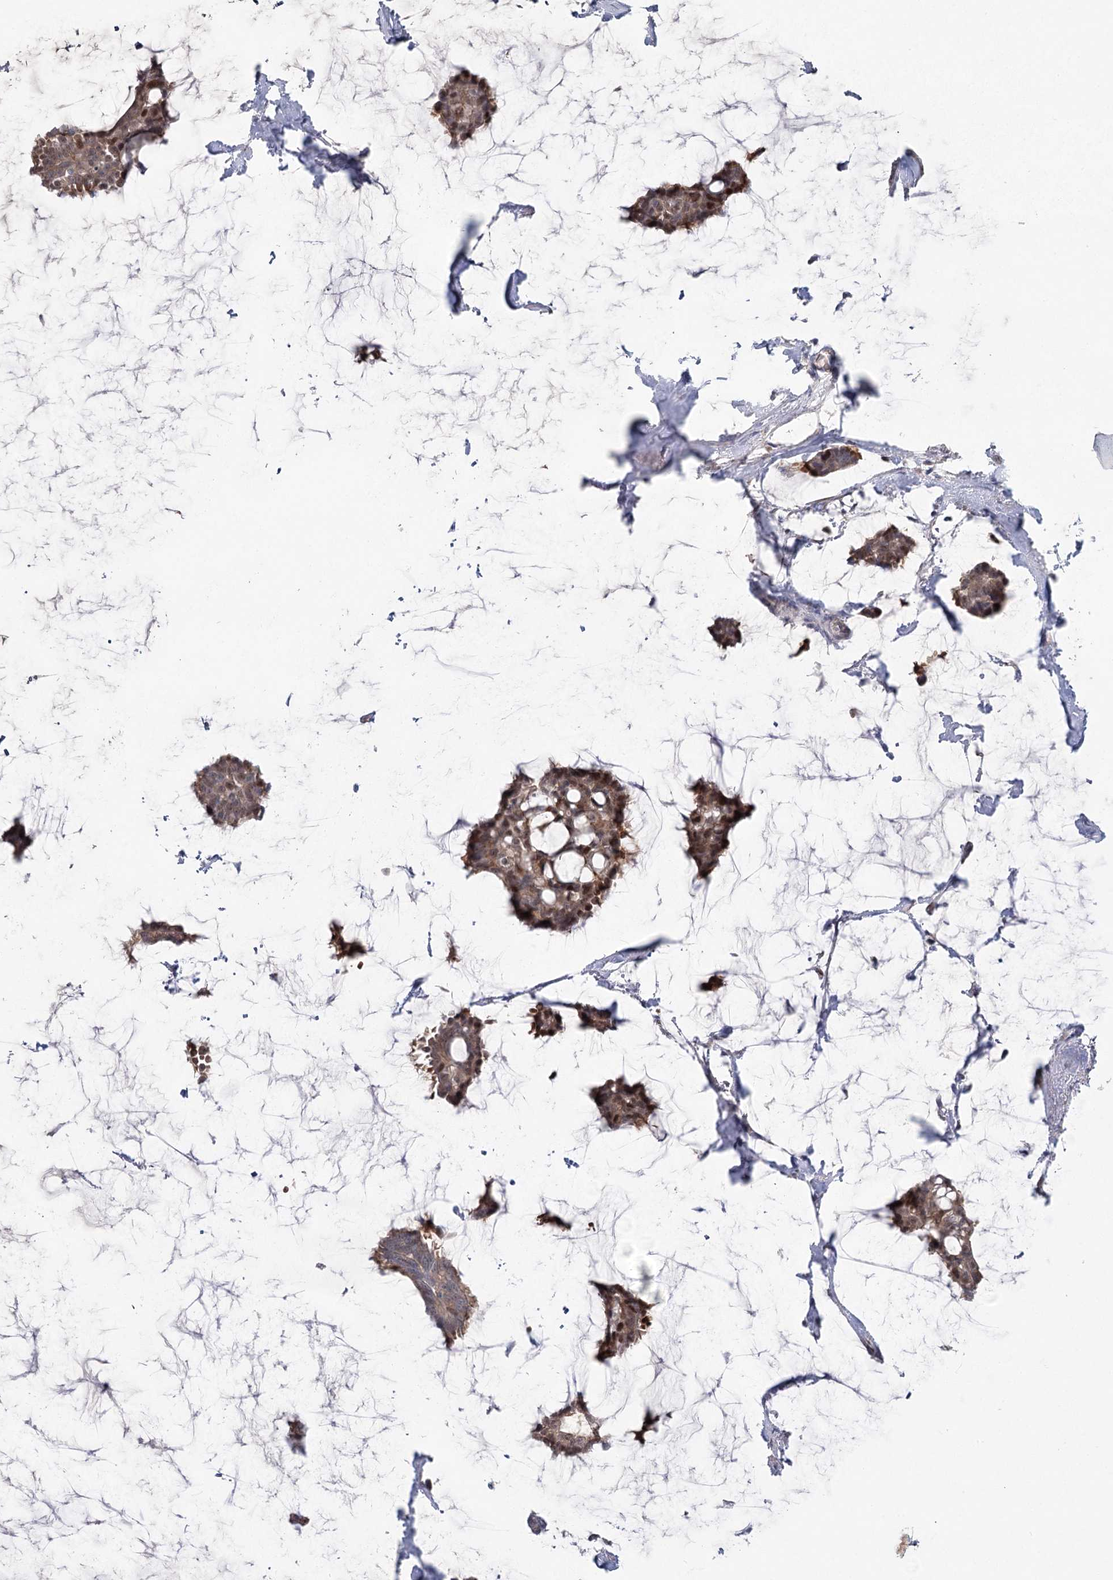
{"staining": {"intensity": "moderate", "quantity": ">75%", "location": "nuclear"}, "tissue": "breast cancer", "cell_type": "Tumor cells", "image_type": "cancer", "snomed": [{"axis": "morphology", "description": "Duct carcinoma"}, {"axis": "topography", "description": "Breast"}], "caption": "This is an image of immunohistochemistry (IHC) staining of breast cancer (infiltrating ductal carcinoma), which shows moderate positivity in the nuclear of tumor cells.", "gene": "MAP3K13", "patient": {"sex": "female", "age": 93}}